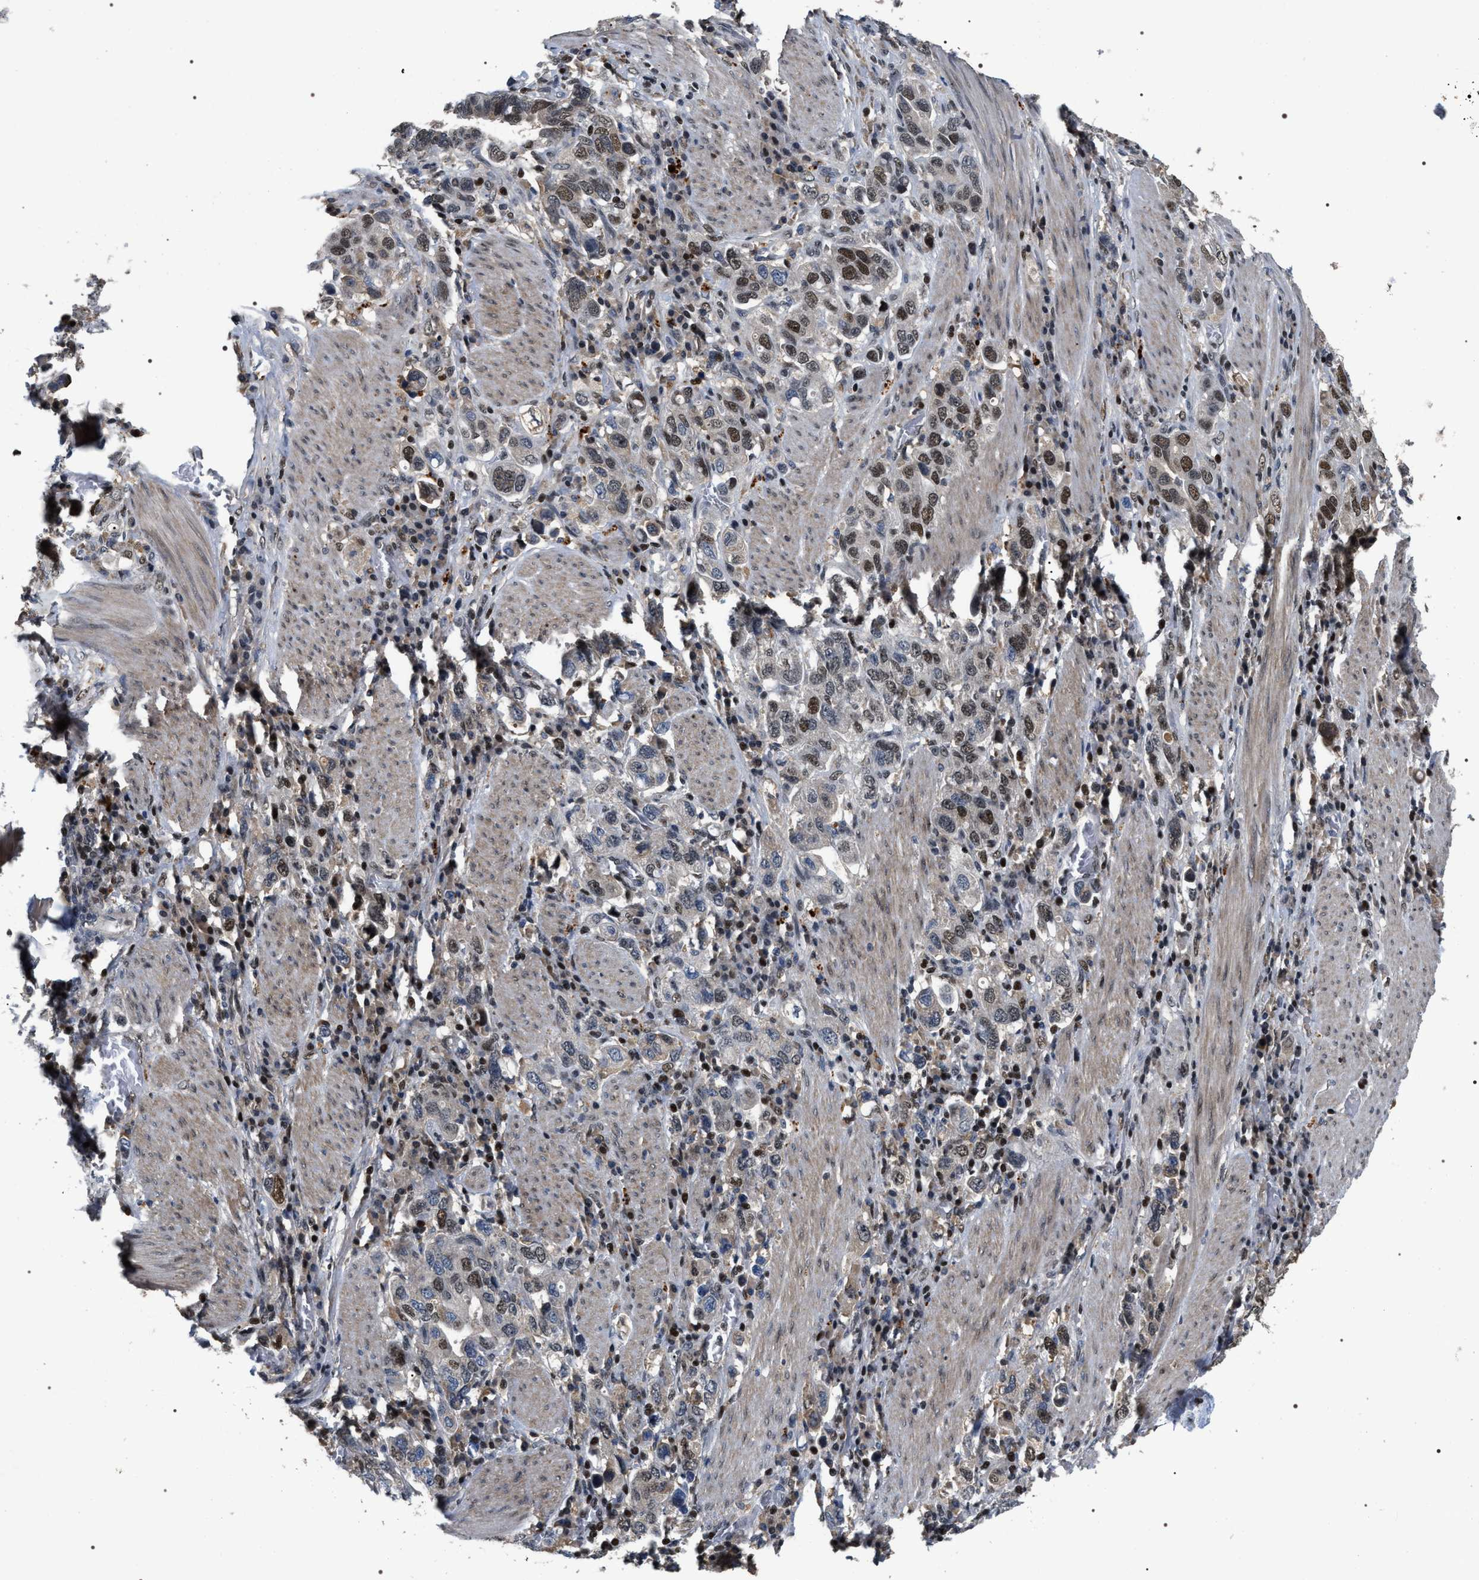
{"staining": {"intensity": "moderate", "quantity": "25%-75%", "location": "nuclear"}, "tissue": "stomach cancer", "cell_type": "Tumor cells", "image_type": "cancer", "snomed": [{"axis": "morphology", "description": "Adenocarcinoma, NOS"}, {"axis": "topography", "description": "Stomach, upper"}], "caption": "Tumor cells exhibit moderate nuclear positivity in about 25%-75% of cells in stomach cancer (adenocarcinoma).", "gene": "C7orf25", "patient": {"sex": "male", "age": 62}}